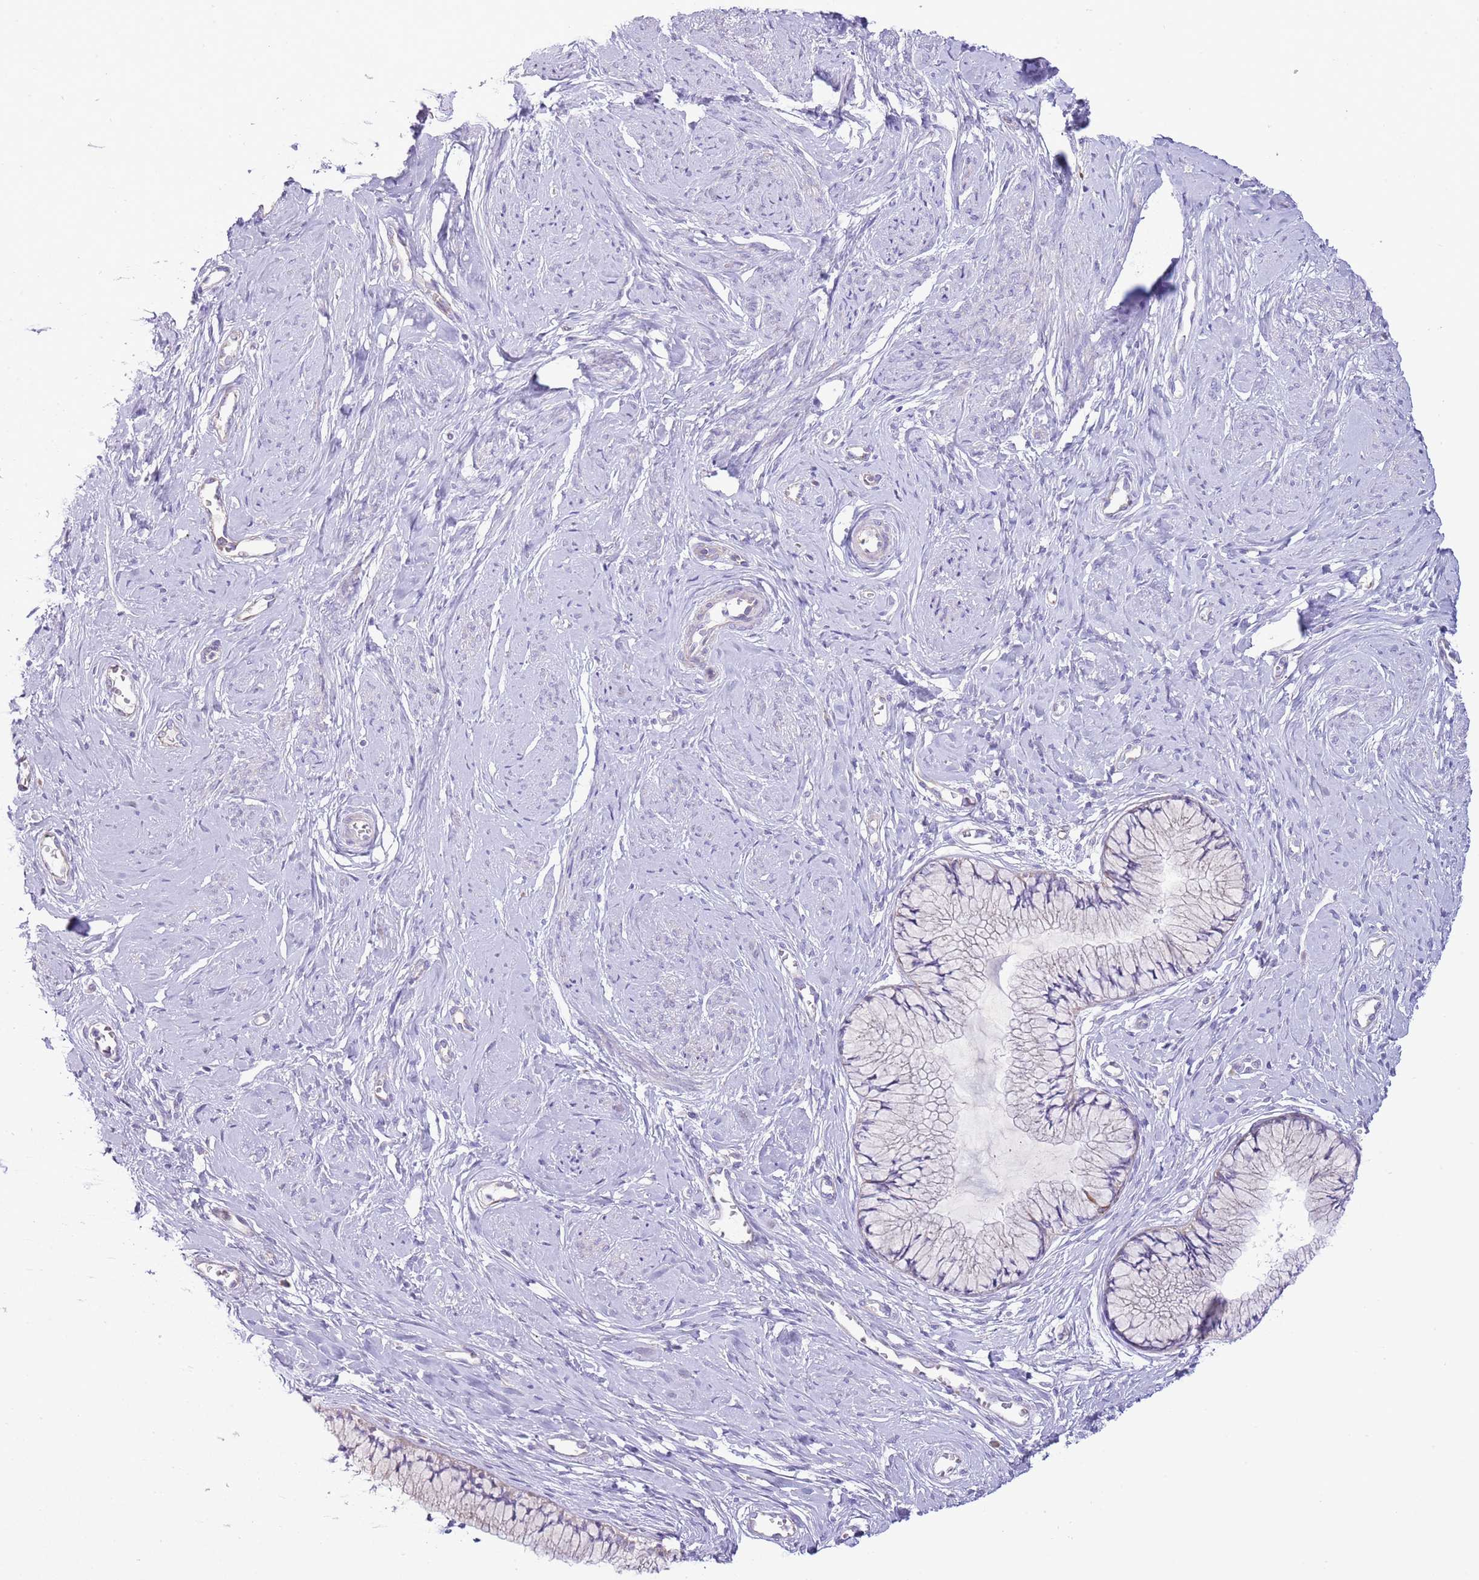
{"staining": {"intensity": "weak", "quantity": "25%-75%", "location": "cytoplasmic/membranous"}, "tissue": "cervix", "cell_type": "Glandular cells", "image_type": "normal", "snomed": [{"axis": "morphology", "description": "Normal tissue, NOS"}, {"axis": "topography", "description": "Cervix"}], "caption": "Glandular cells demonstrate weak cytoplasmic/membranous staining in about 25%-75% of cells in unremarkable cervix.", "gene": "OAZ2", "patient": {"sex": "female", "age": 42}}